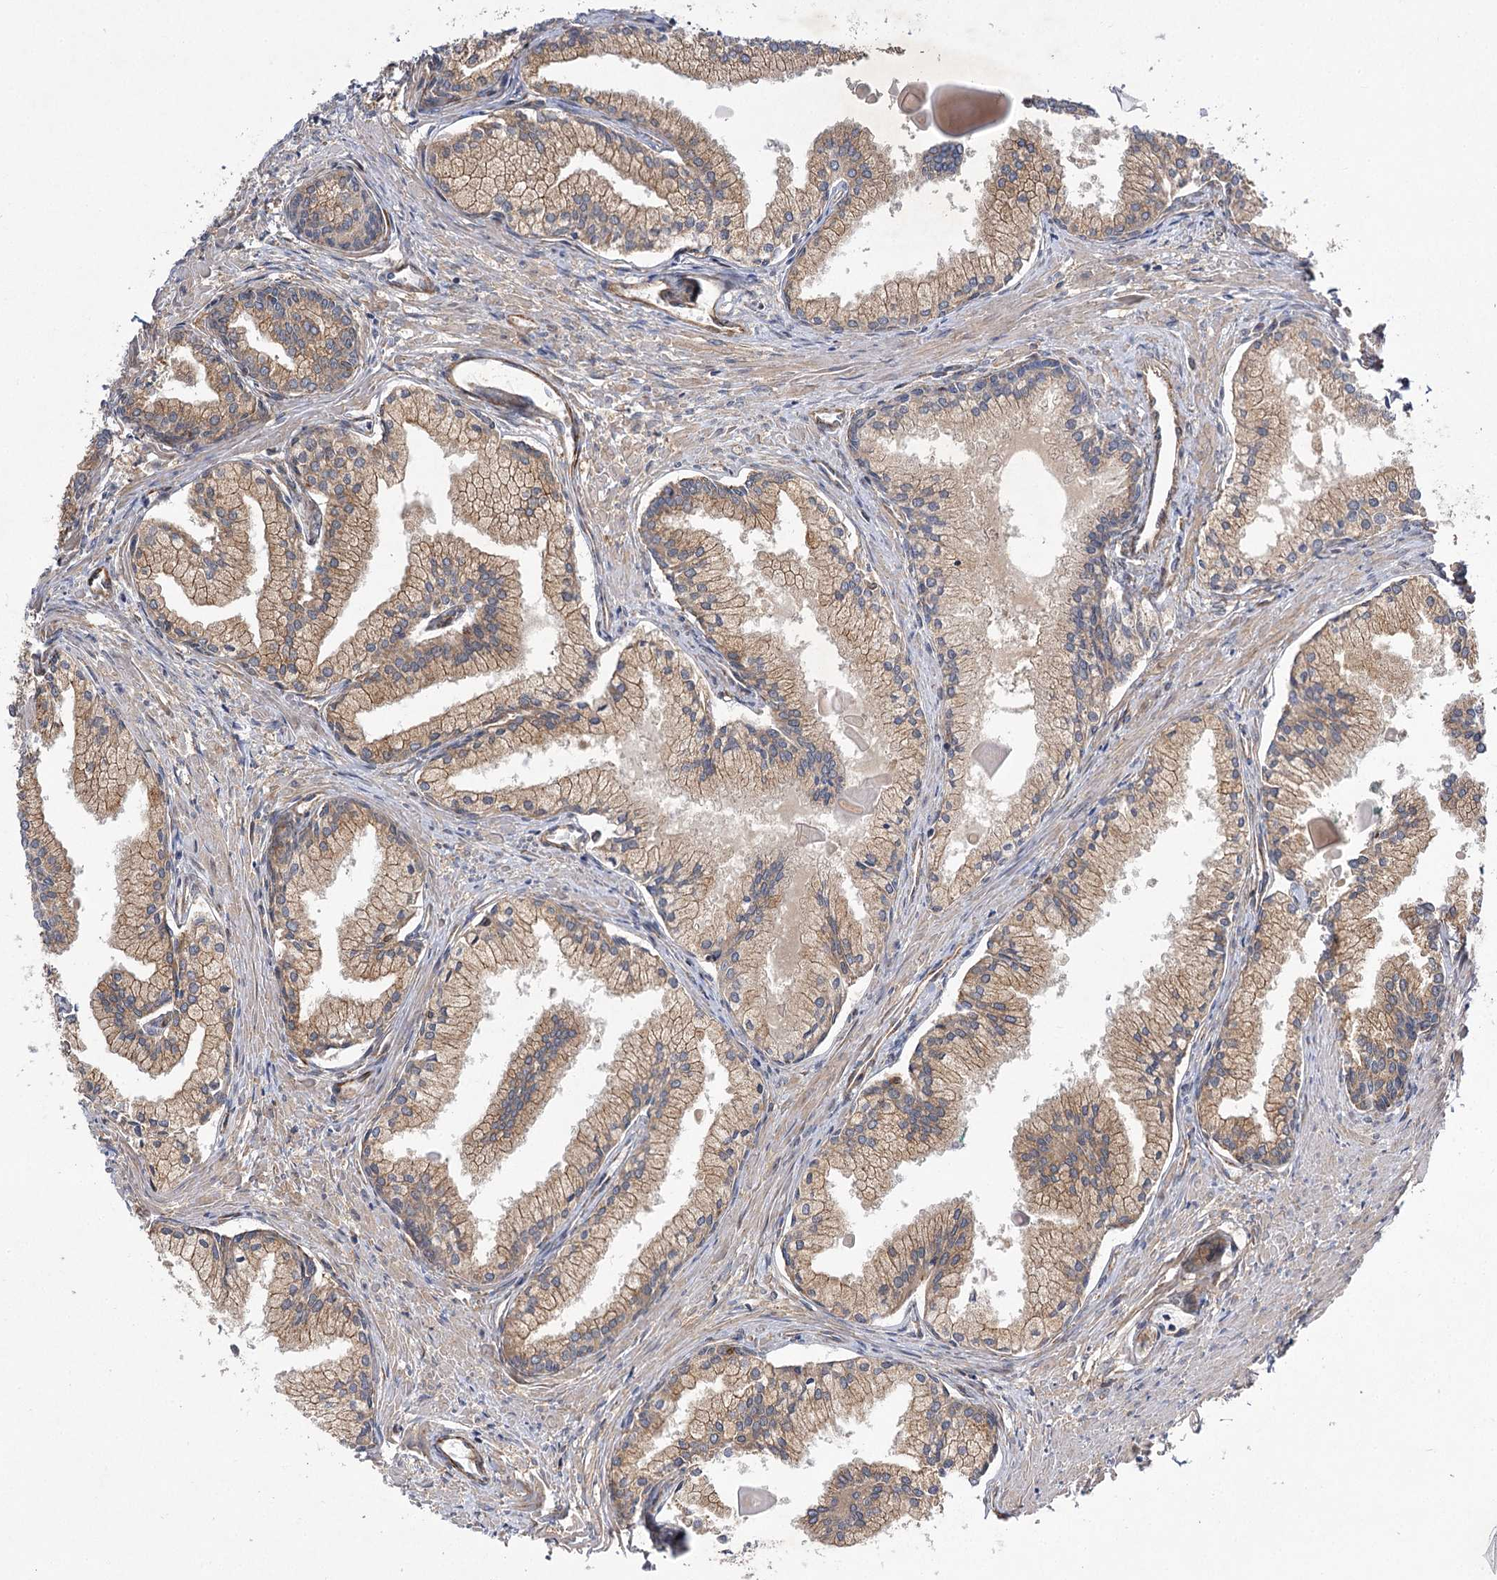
{"staining": {"intensity": "weak", "quantity": ">75%", "location": "cytoplasmic/membranous"}, "tissue": "prostate cancer", "cell_type": "Tumor cells", "image_type": "cancer", "snomed": [{"axis": "morphology", "description": "Adenocarcinoma, High grade"}, {"axis": "topography", "description": "Prostate"}], "caption": "Protein staining of prostate cancer (high-grade adenocarcinoma) tissue shows weak cytoplasmic/membranous positivity in about >75% of tumor cells.", "gene": "SH3BP5L", "patient": {"sex": "male", "age": 68}}